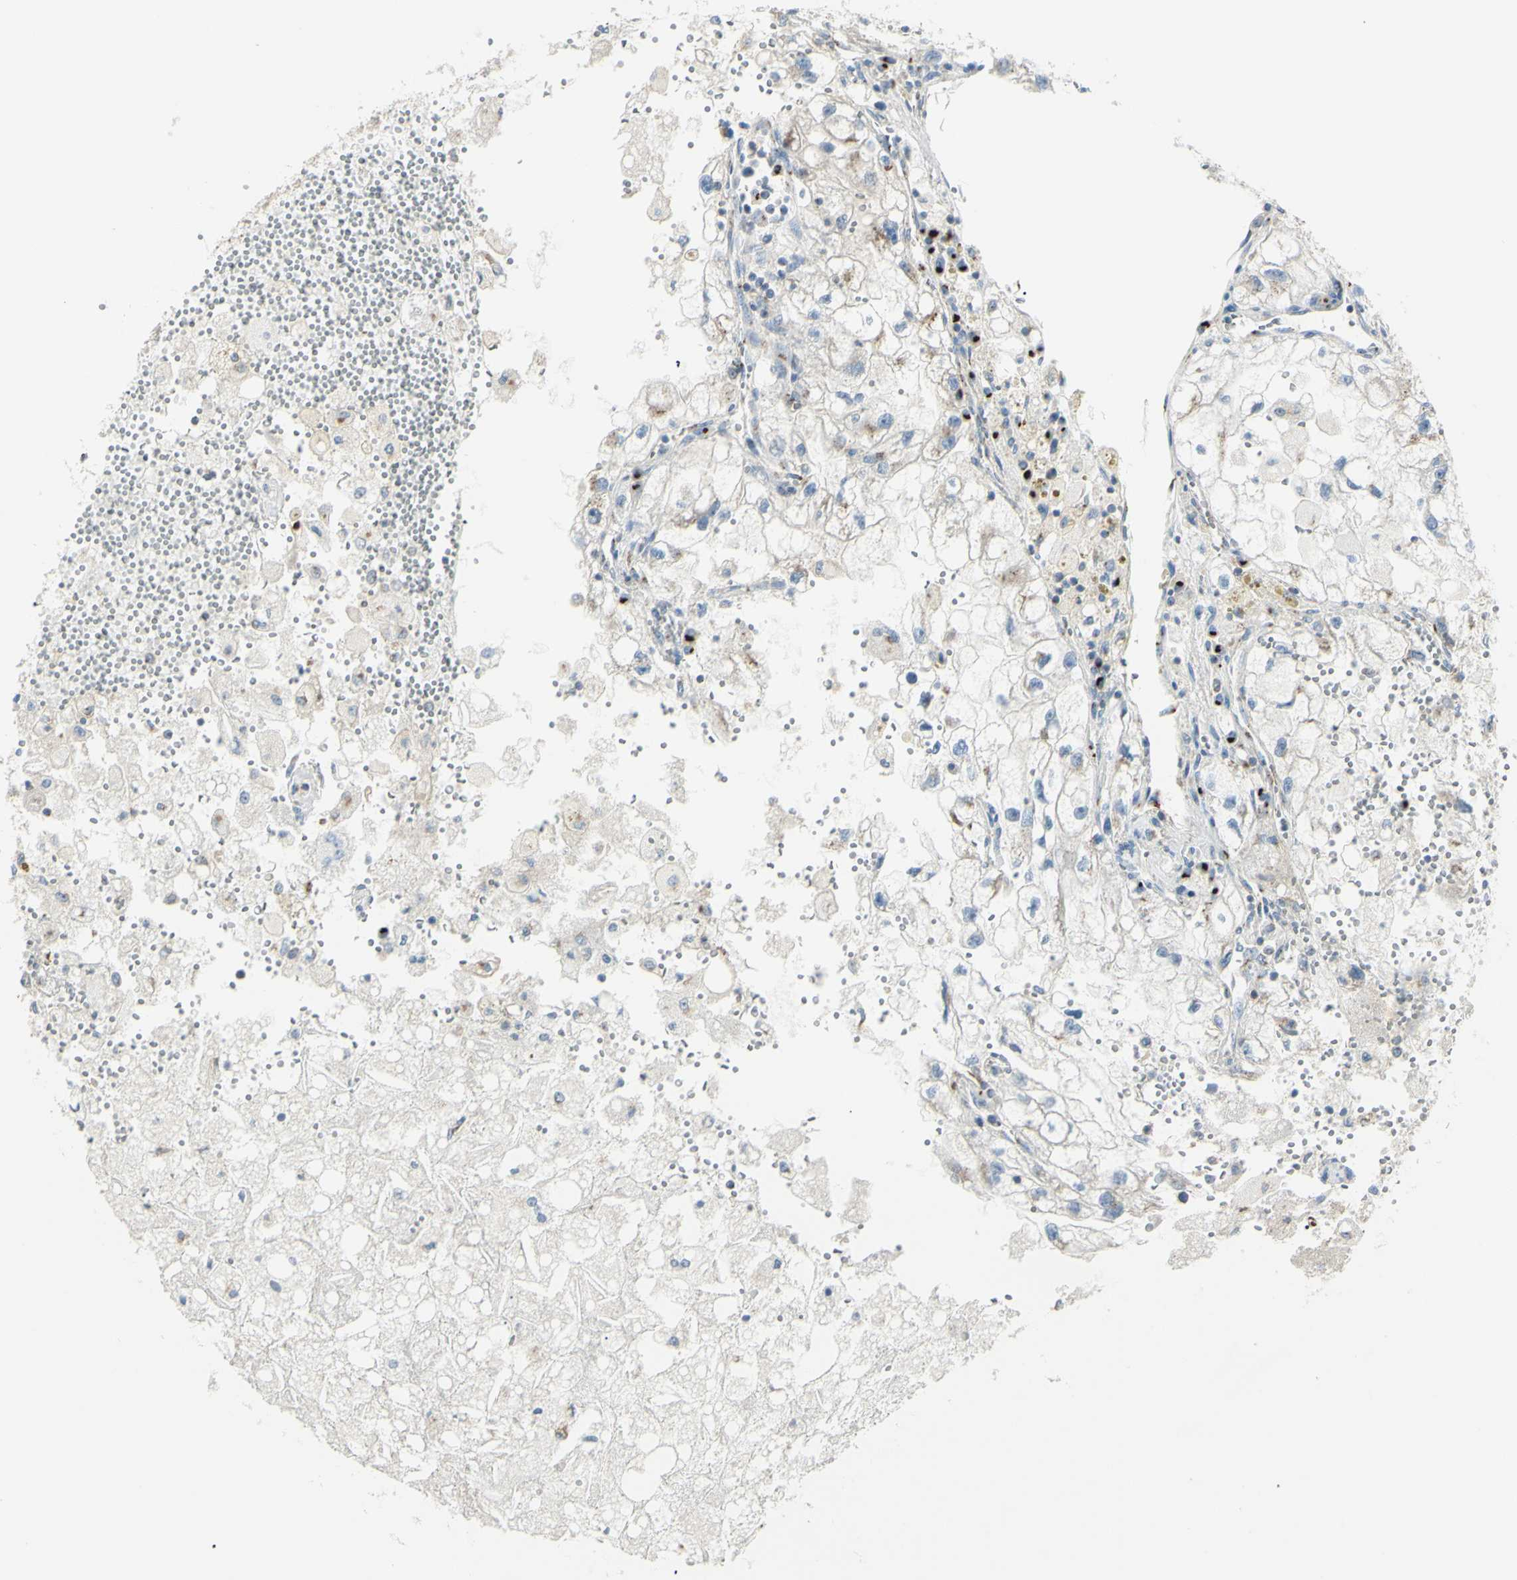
{"staining": {"intensity": "weak", "quantity": "<25%", "location": "cytoplasmic/membranous"}, "tissue": "renal cancer", "cell_type": "Tumor cells", "image_type": "cancer", "snomed": [{"axis": "morphology", "description": "Adenocarcinoma, NOS"}, {"axis": "topography", "description": "Kidney"}], "caption": "Immunohistochemistry (IHC) of renal cancer exhibits no expression in tumor cells.", "gene": "B4GALT3", "patient": {"sex": "female", "age": 70}}